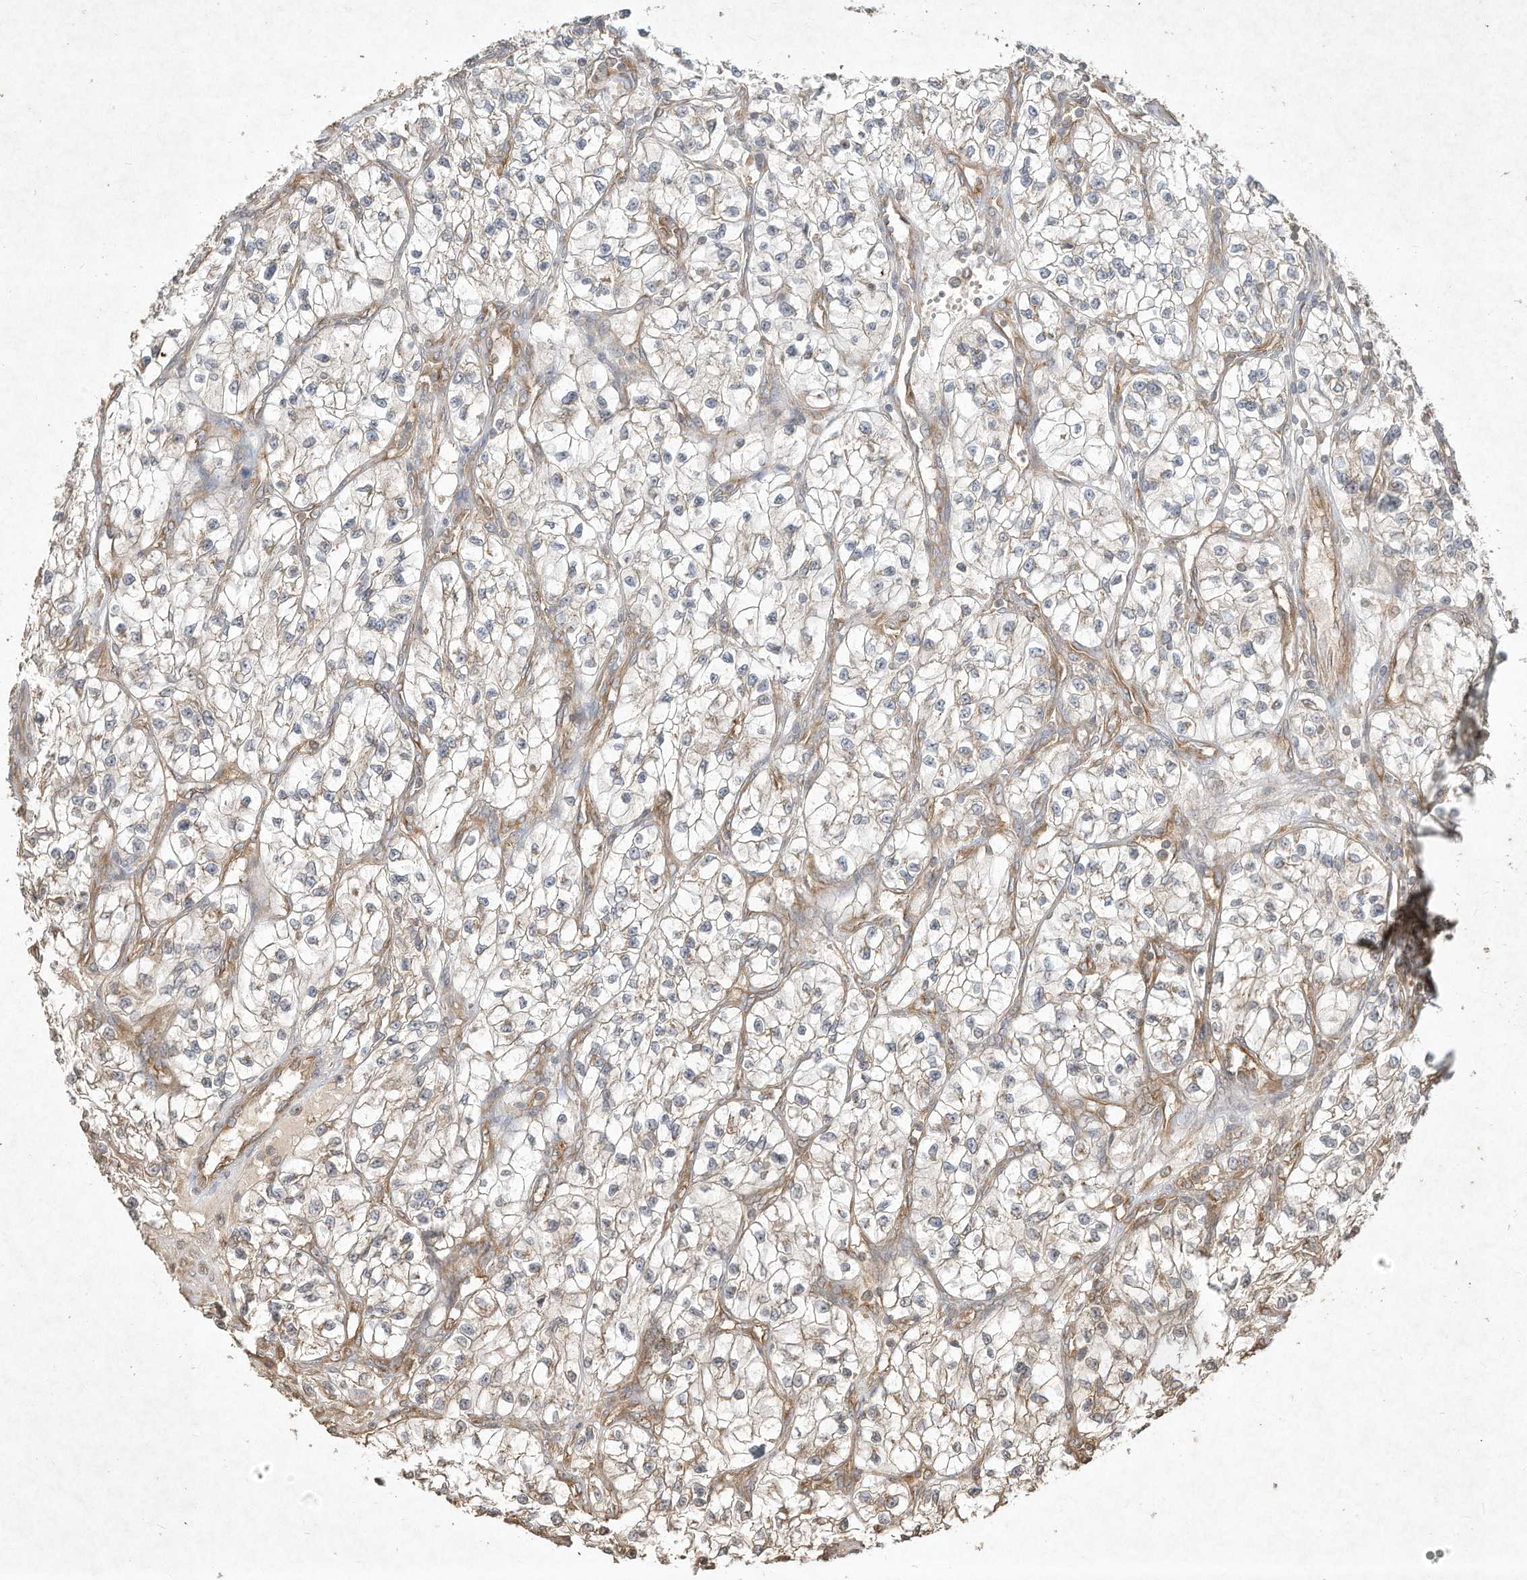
{"staining": {"intensity": "negative", "quantity": "none", "location": "none"}, "tissue": "renal cancer", "cell_type": "Tumor cells", "image_type": "cancer", "snomed": [{"axis": "morphology", "description": "Adenocarcinoma, NOS"}, {"axis": "topography", "description": "Kidney"}], "caption": "There is no significant staining in tumor cells of renal cancer.", "gene": "DYNC1I2", "patient": {"sex": "female", "age": 57}}